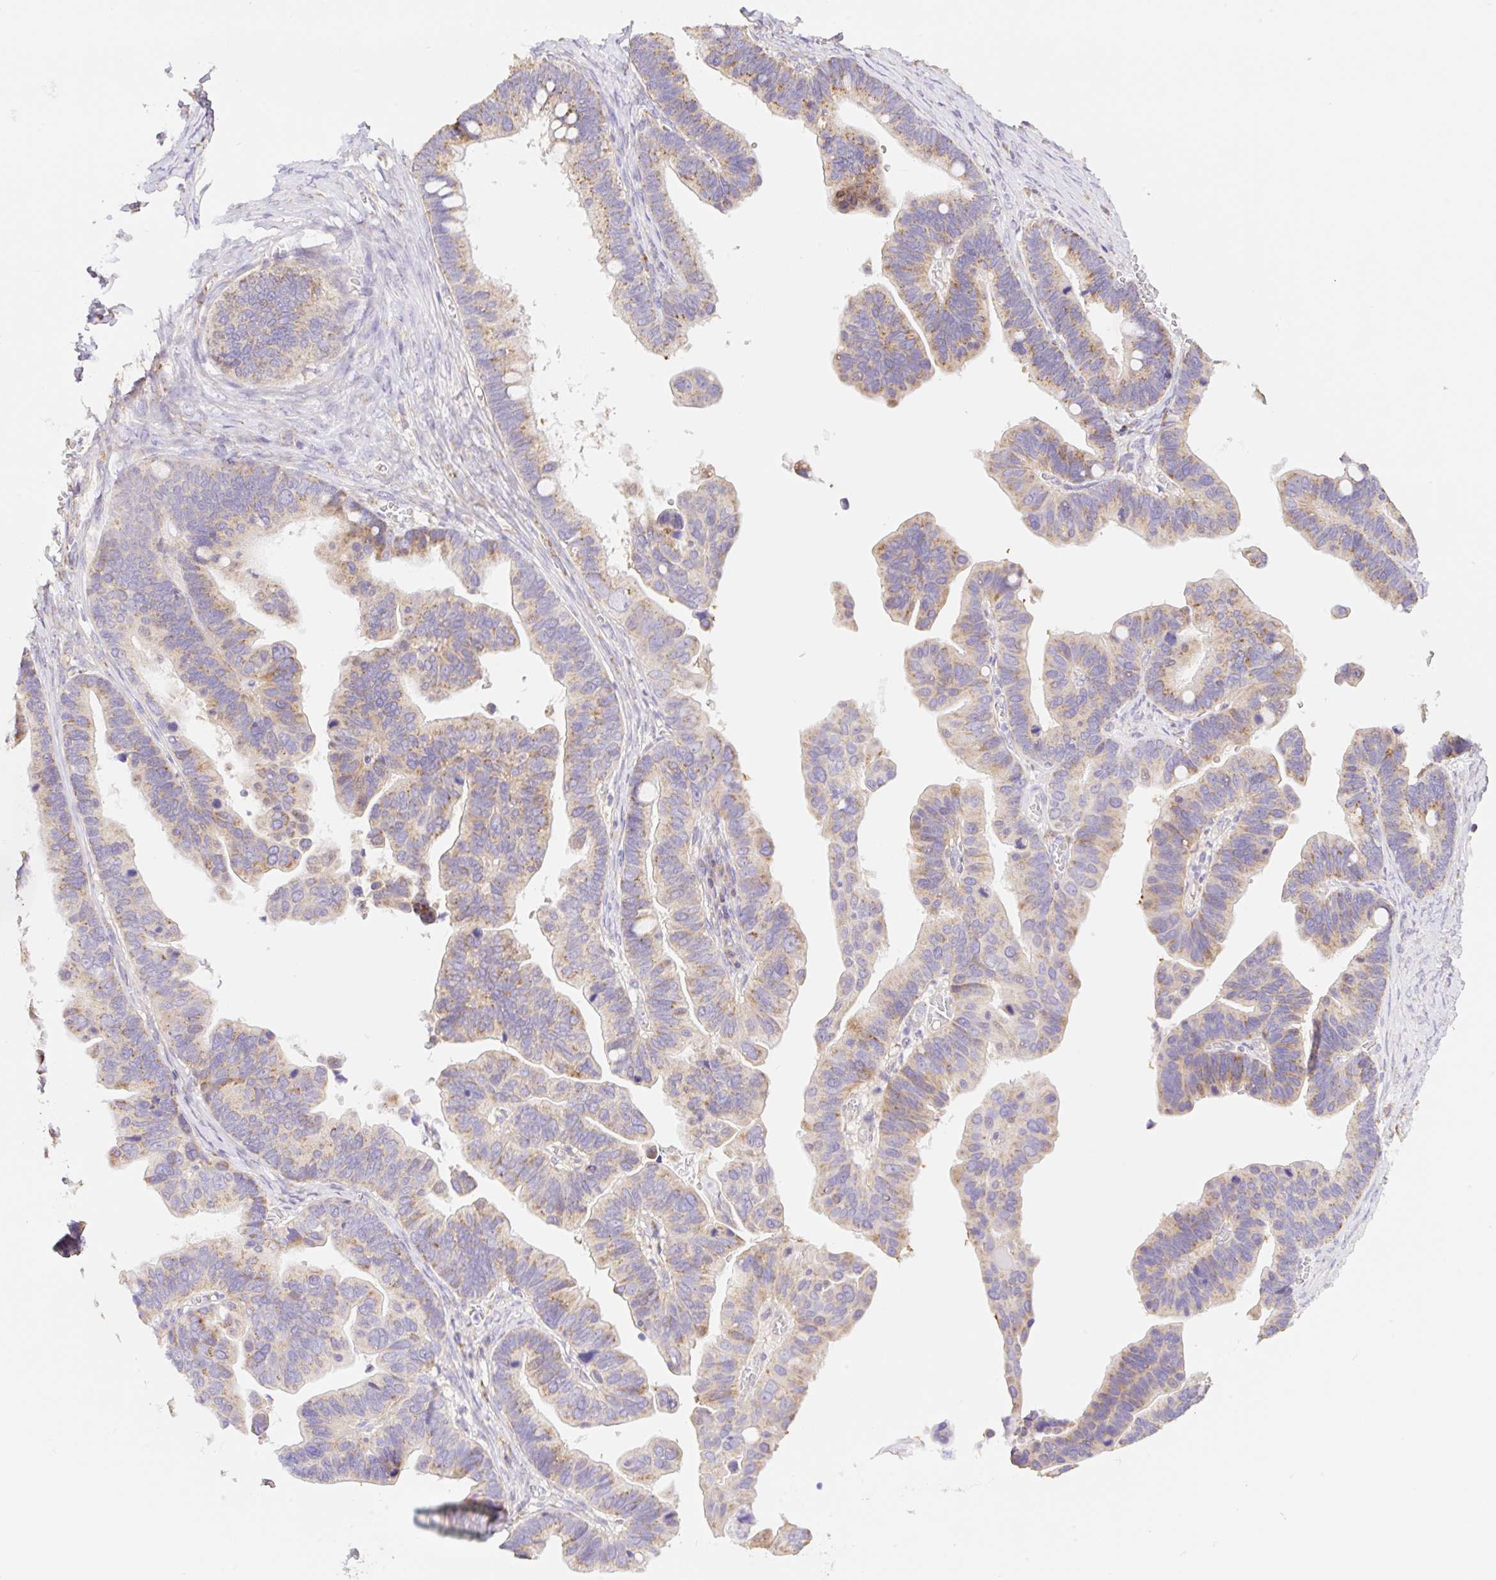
{"staining": {"intensity": "weak", "quantity": ">75%", "location": "cytoplasmic/membranous"}, "tissue": "ovarian cancer", "cell_type": "Tumor cells", "image_type": "cancer", "snomed": [{"axis": "morphology", "description": "Cystadenocarcinoma, serous, NOS"}, {"axis": "topography", "description": "Ovary"}], "caption": "Tumor cells demonstrate weak cytoplasmic/membranous staining in about >75% of cells in ovarian cancer (serous cystadenocarcinoma).", "gene": "COPZ2", "patient": {"sex": "female", "age": 56}}